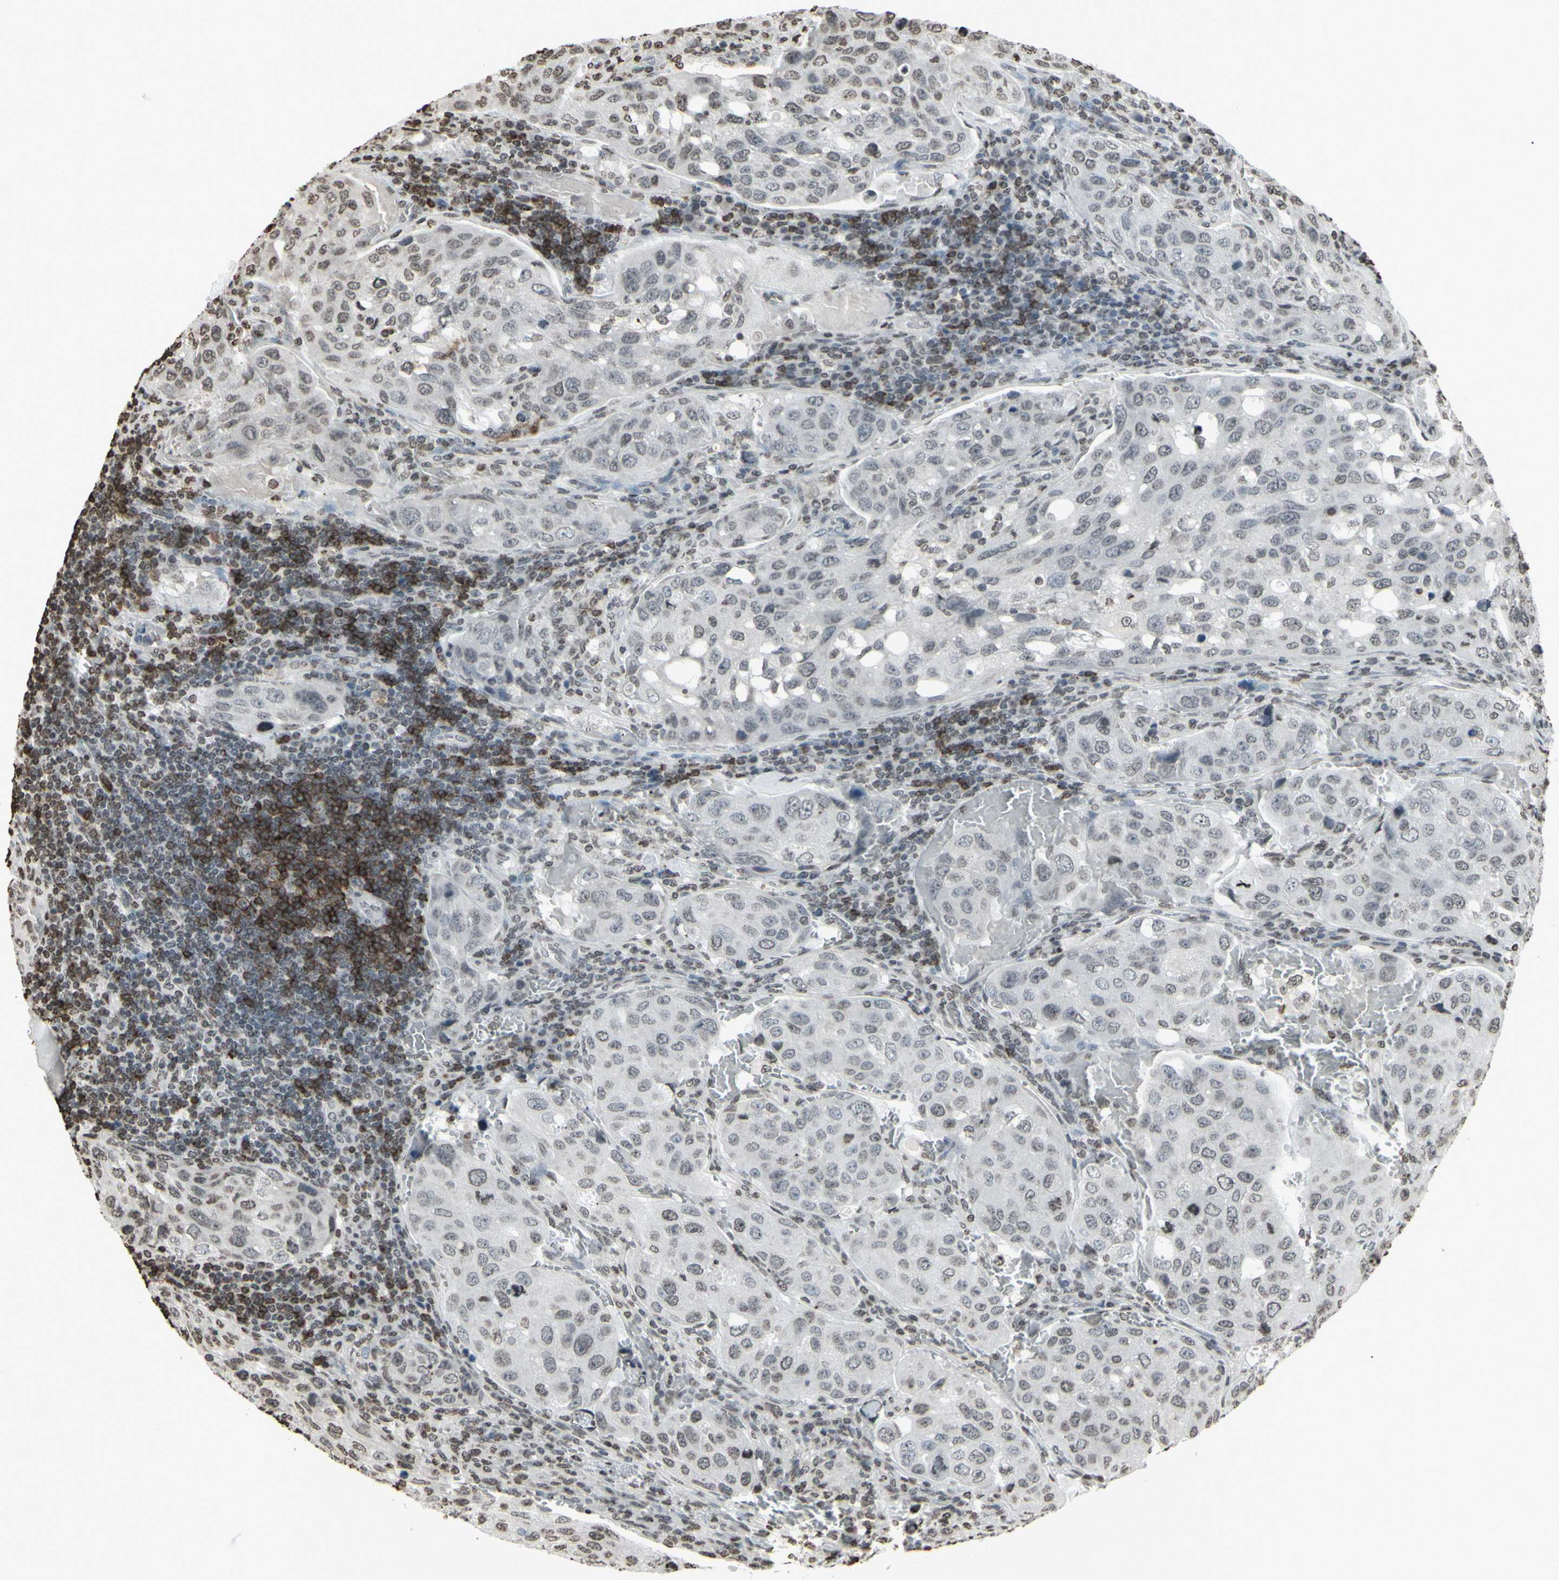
{"staining": {"intensity": "negative", "quantity": "none", "location": "none"}, "tissue": "urothelial cancer", "cell_type": "Tumor cells", "image_type": "cancer", "snomed": [{"axis": "morphology", "description": "Urothelial carcinoma, High grade"}, {"axis": "topography", "description": "Lymph node"}, {"axis": "topography", "description": "Urinary bladder"}], "caption": "DAB (3,3'-diaminobenzidine) immunohistochemical staining of urothelial carcinoma (high-grade) exhibits no significant positivity in tumor cells.", "gene": "CD79B", "patient": {"sex": "male", "age": 51}}